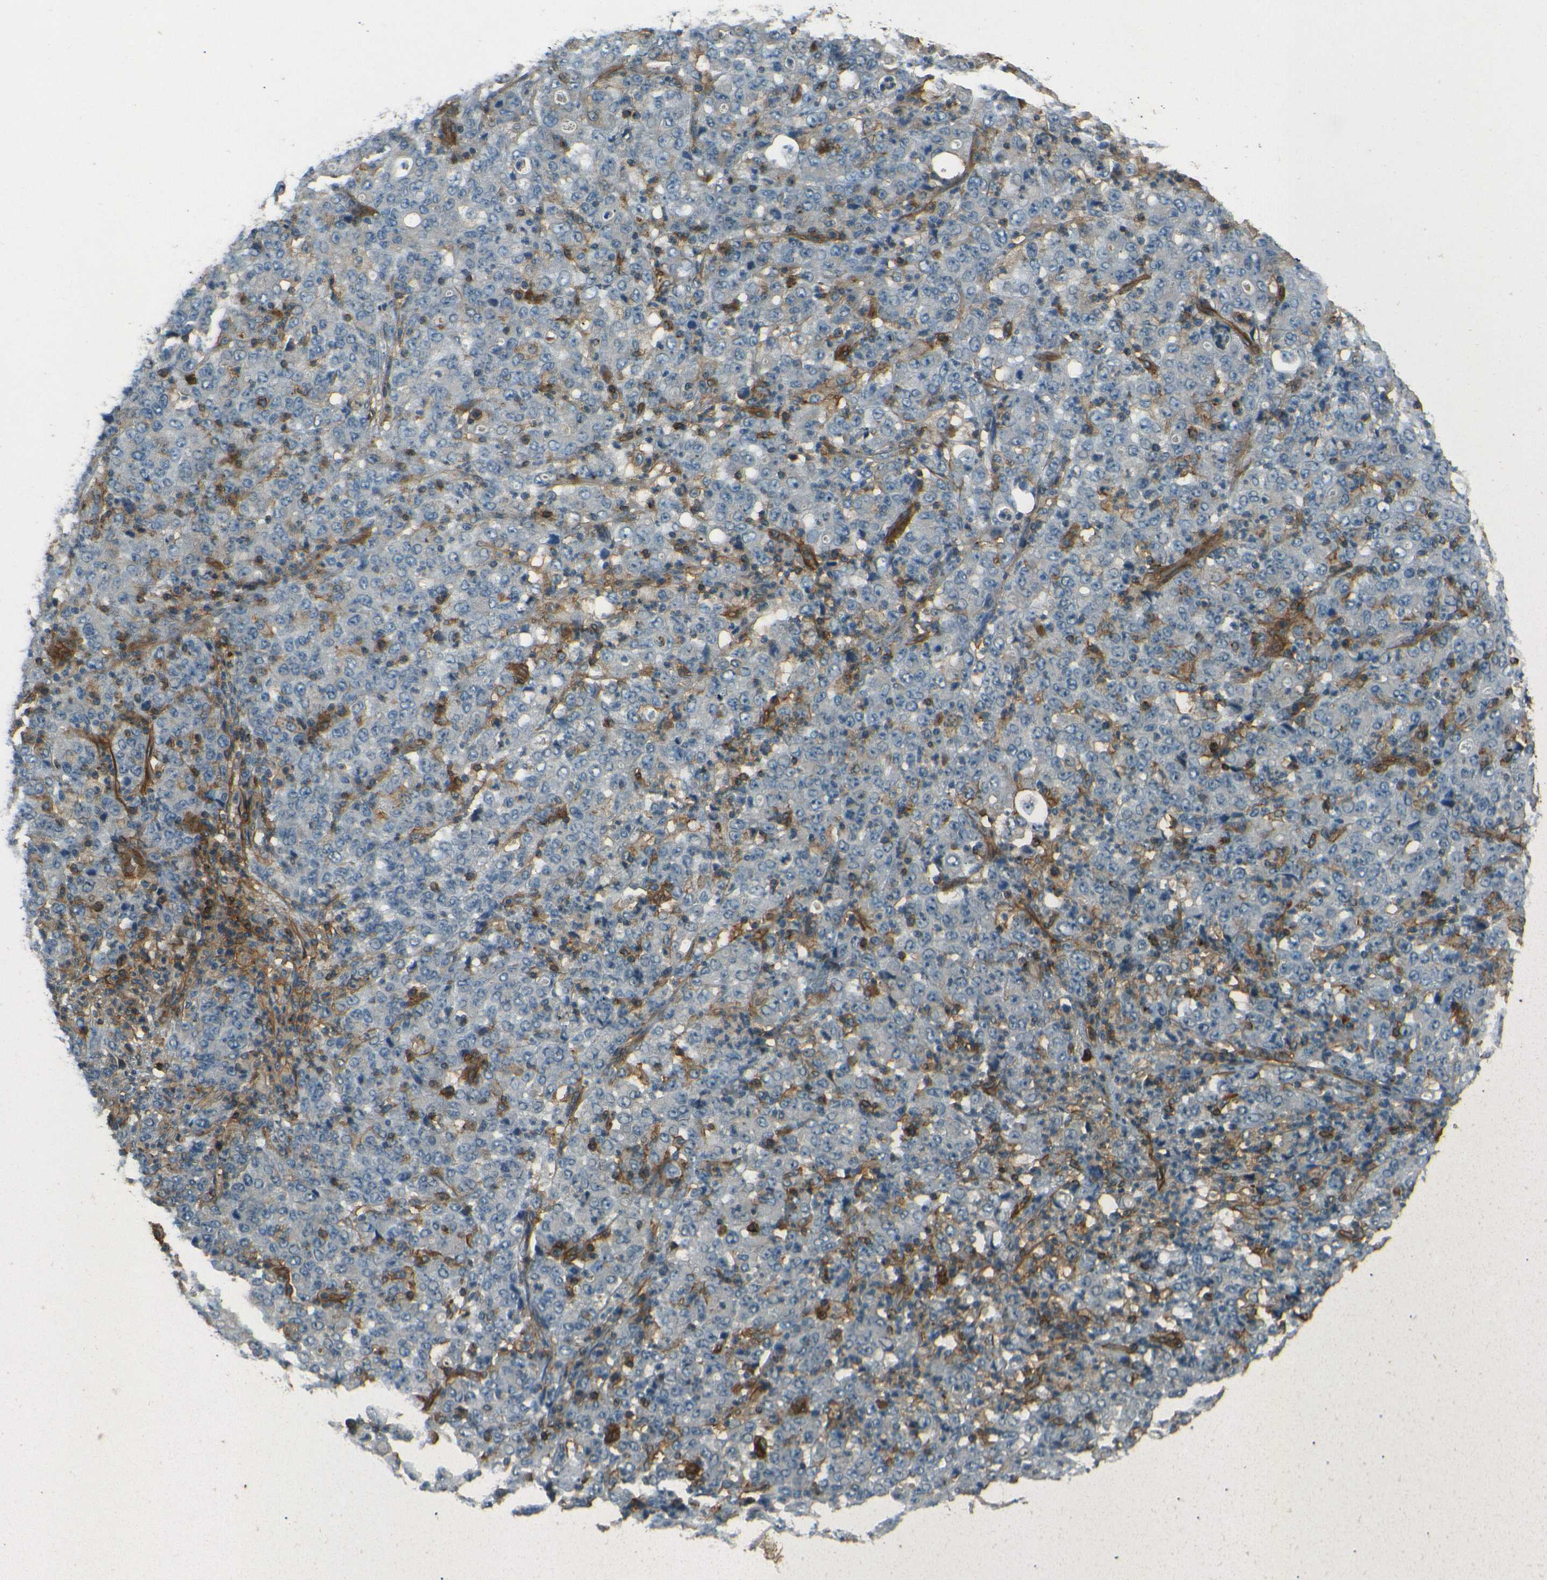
{"staining": {"intensity": "negative", "quantity": "none", "location": "none"}, "tissue": "stomach cancer", "cell_type": "Tumor cells", "image_type": "cancer", "snomed": [{"axis": "morphology", "description": "Adenocarcinoma, NOS"}, {"axis": "topography", "description": "Stomach, lower"}], "caption": "An IHC image of adenocarcinoma (stomach) is shown. There is no staining in tumor cells of adenocarcinoma (stomach). (Brightfield microscopy of DAB immunohistochemistry (IHC) at high magnification).", "gene": "ENTPD1", "patient": {"sex": "female", "age": 71}}